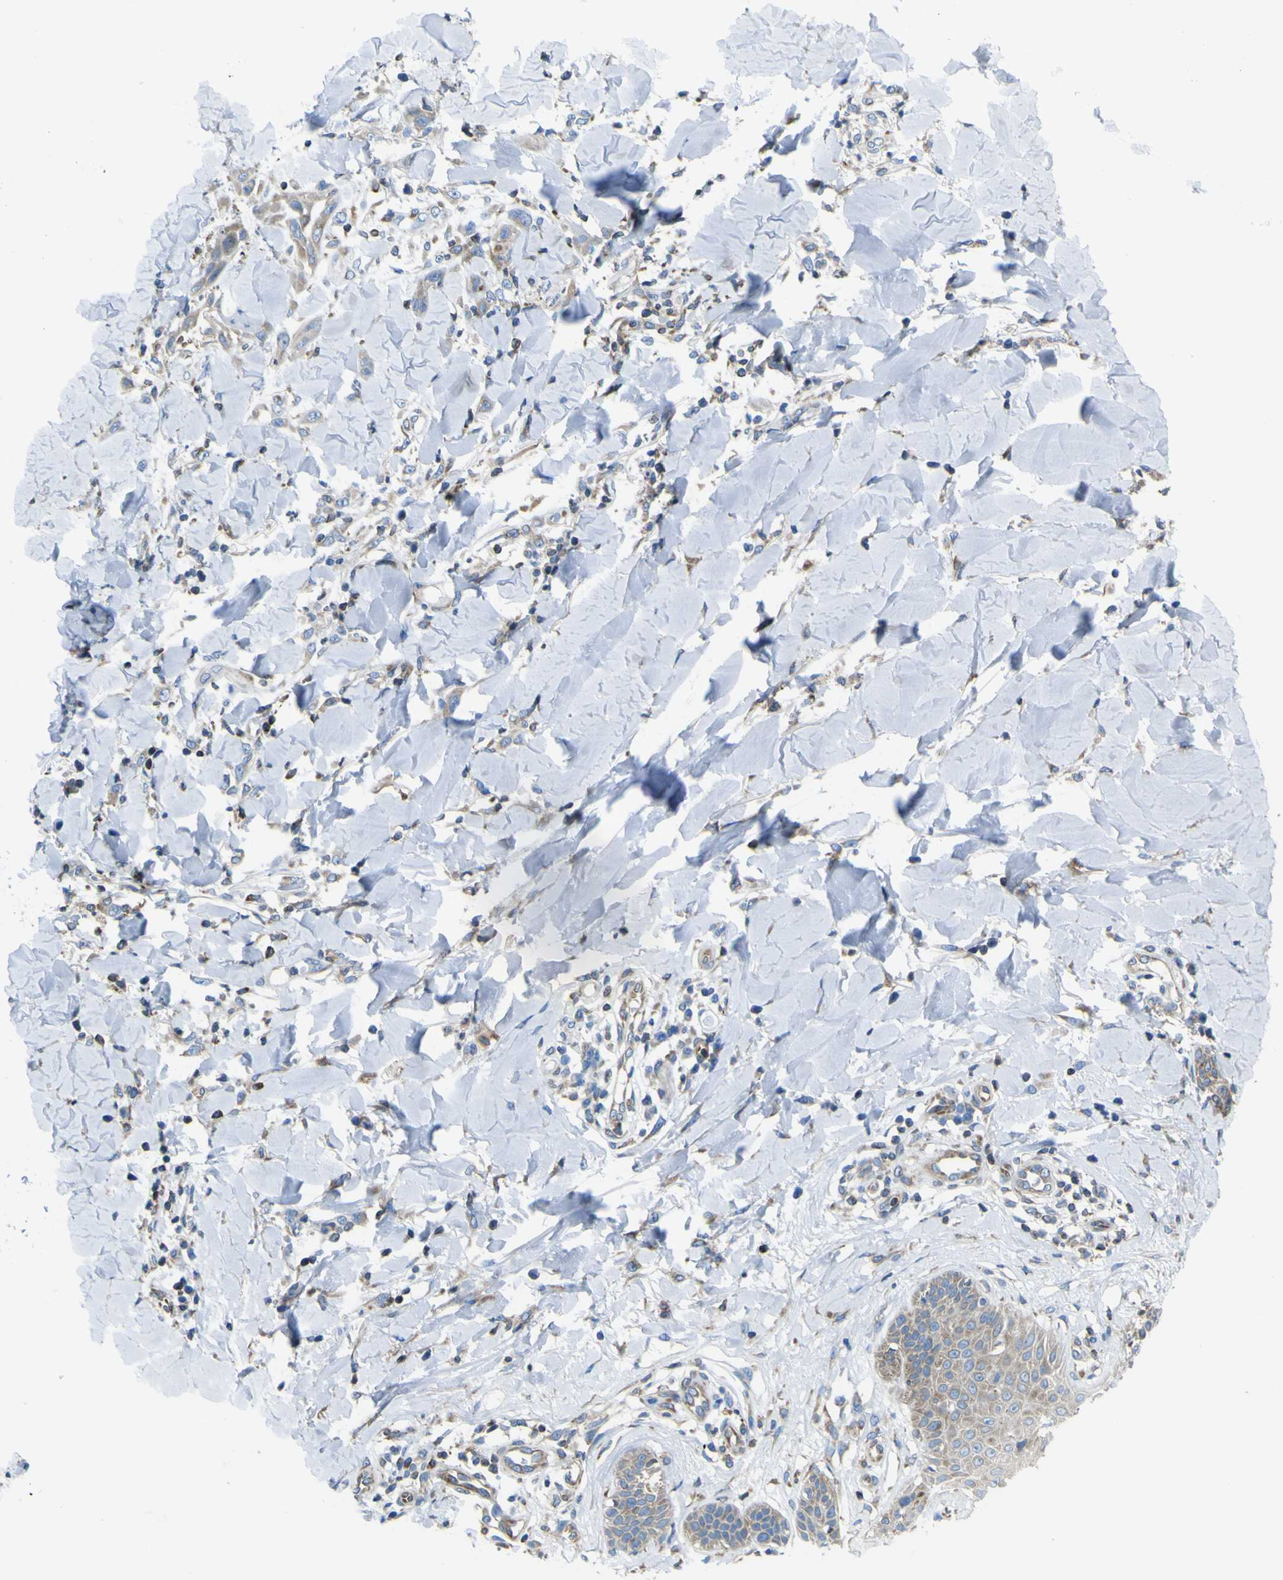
{"staining": {"intensity": "moderate", "quantity": ">75%", "location": "cytoplasmic/membranous"}, "tissue": "skin cancer", "cell_type": "Tumor cells", "image_type": "cancer", "snomed": [{"axis": "morphology", "description": "Squamous cell carcinoma, NOS"}, {"axis": "topography", "description": "Skin"}], "caption": "Human squamous cell carcinoma (skin) stained with a brown dye shows moderate cytoplasmic/membranous positive expression in about >75% of tumor cells.", "gene": "STIM1", "patient": {"sex": "male", "age": 24}}